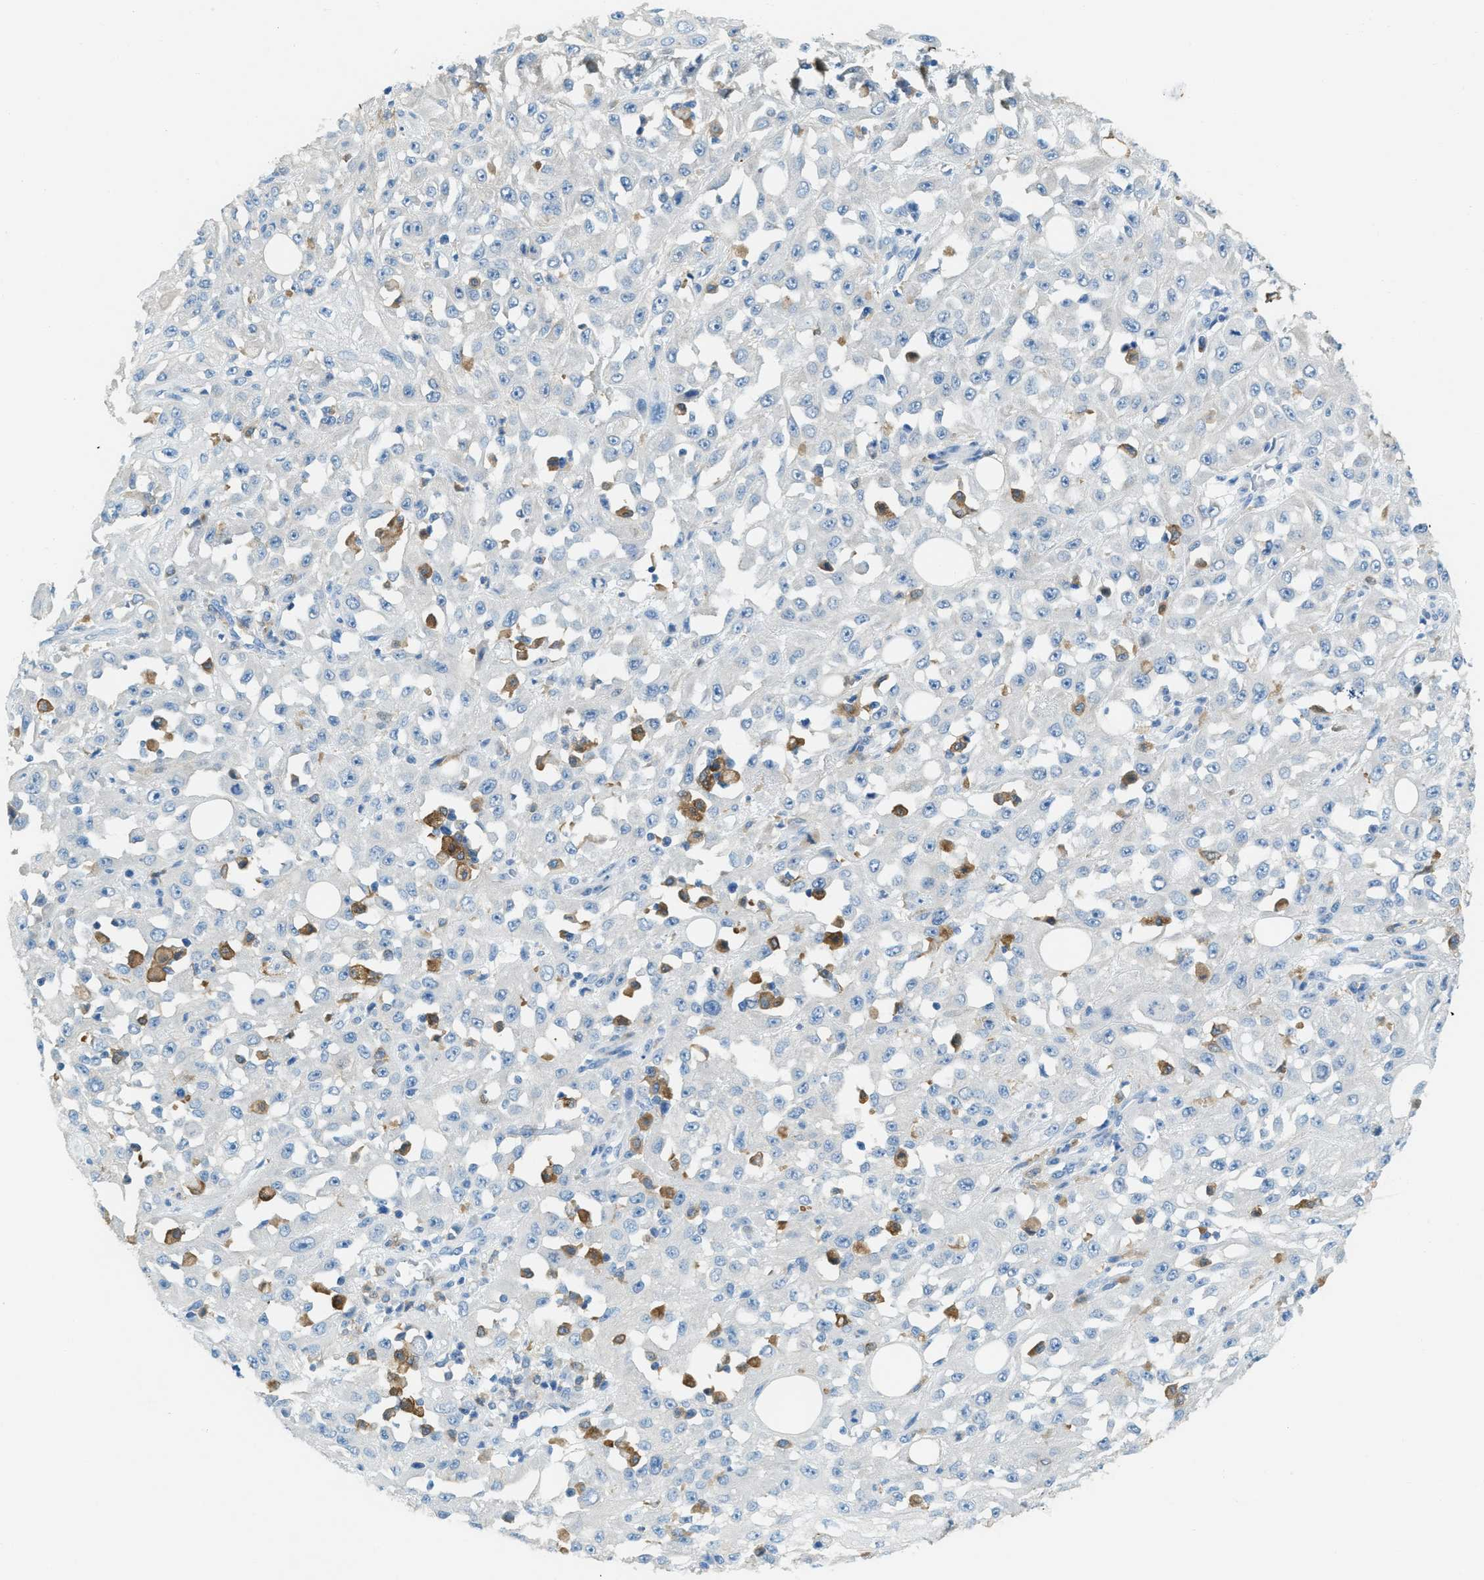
{"staining": {"intensity": "negative", "quantity": "none", "location": "none"}, "tissue": "skin cancer", "cell_type": "Tumor cells", "image_type": "cancer", "snomed": [{"axis": "morphology", "description": "Squamous cell carcinoma, NOS"}, {"axis": "morphology", "description": "Squamous cell carcinoma, metastatic, NOS"}, {"axis": "topography", "description": "Skin"}, {"axis": "topography", "description": "Lymph node"}], "caption": "A photomicrograph of skin cancer (metastatic squamous cell carcinoma) stained for a protein shows no brown staining in tumor cells.", "gene": "MATCAP2", "patient": {"sex": "male", "age": 75}}